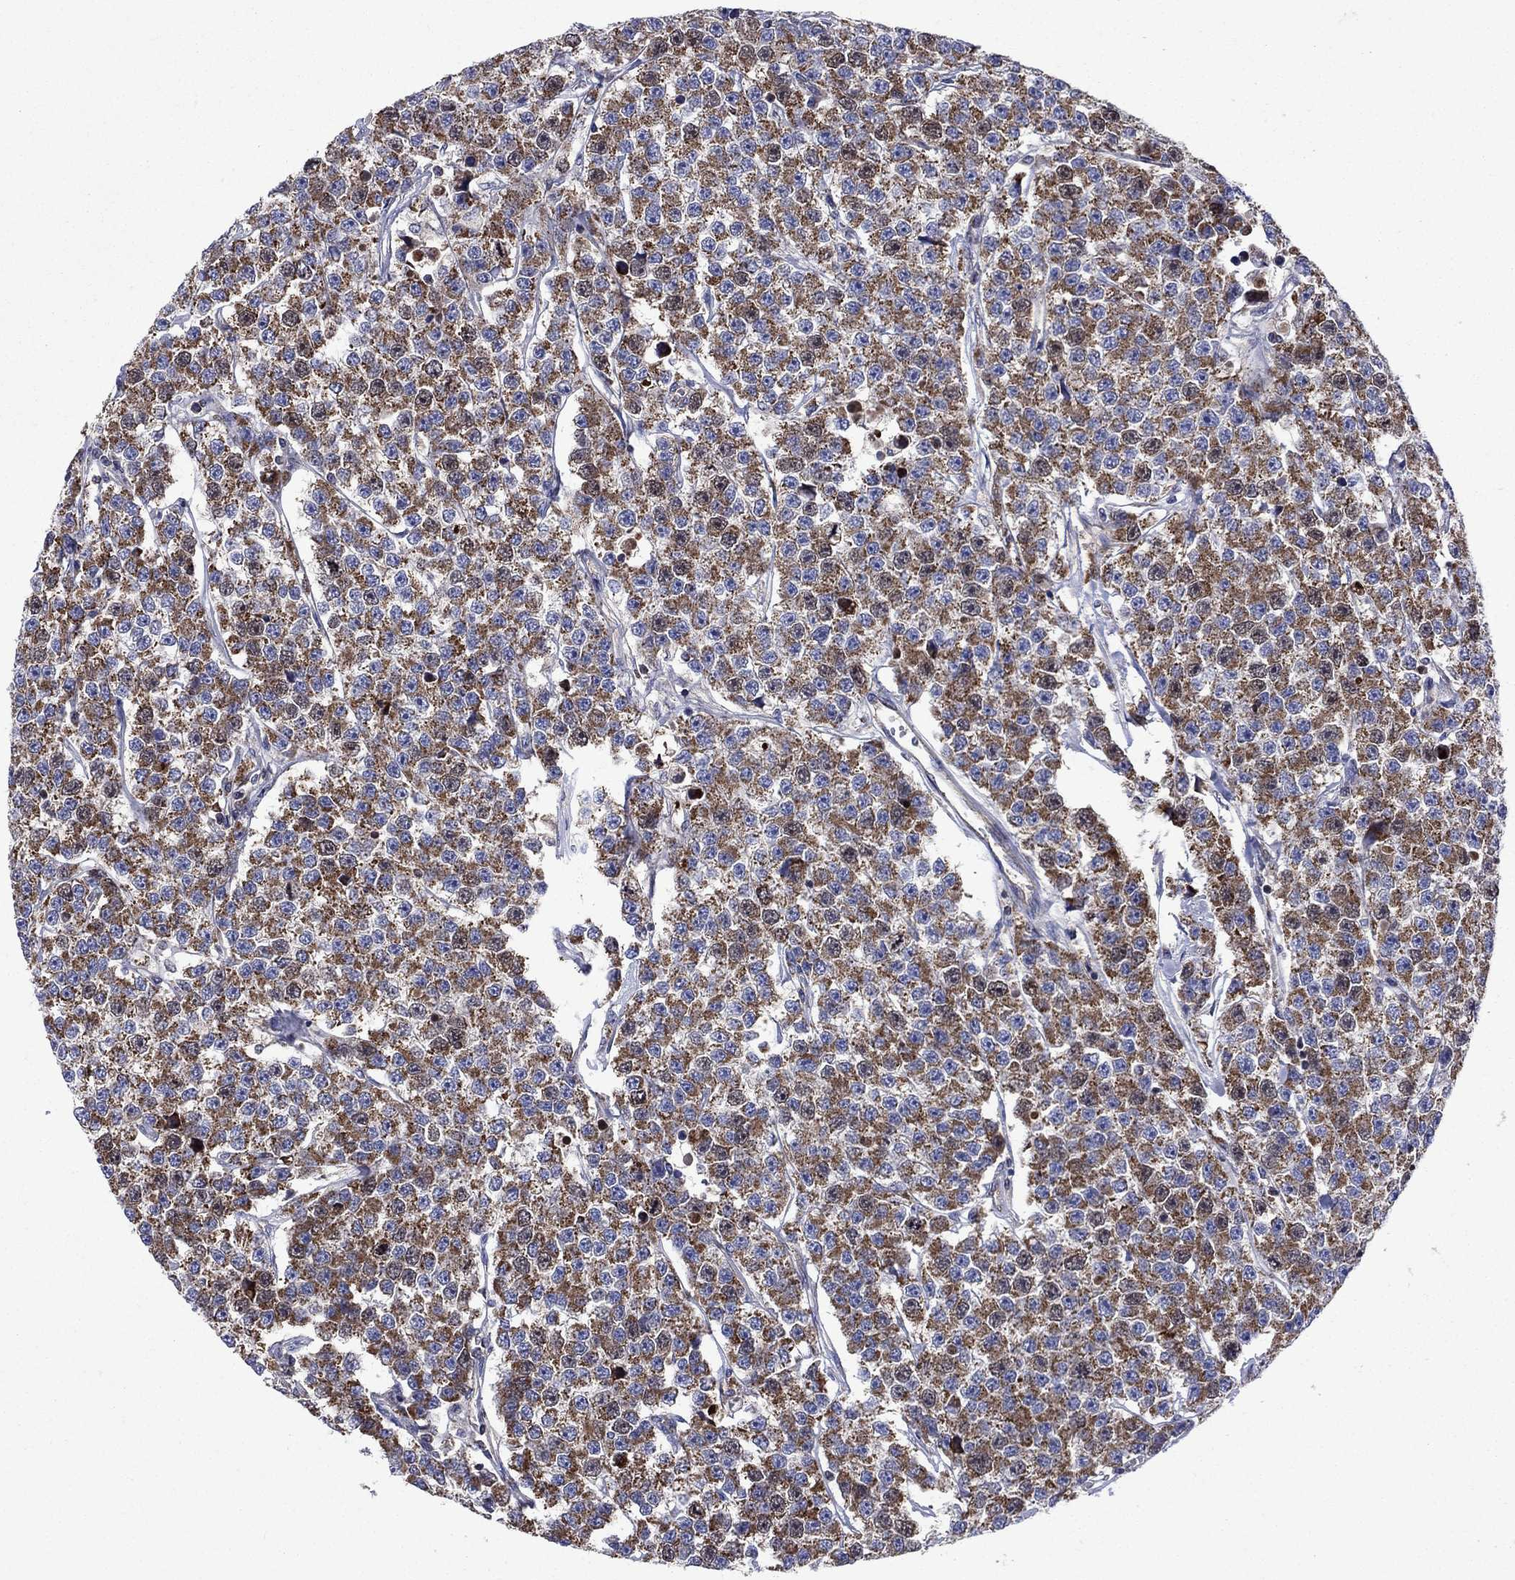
{"staining": {"intensity": "moderate", "quantity": ">75%", "location": "cytoplasmic/membranous"}, "tissue": "testis cancer", "cell_type": "Tumor cells", "image_type": "cancer", "snomed": [{"axis": "morphology", "description": "Seminoma, NOS"}, {"axis": "topography", "description": "Testis"}], "caption": "Seminoma (testis) stained with a brown dye shows moderate cytoplasmic/membranous positive expression in approximately >75% of tumor cells.", "gene": "KIF22", "patient": {"sex": "male", "age": 59}}